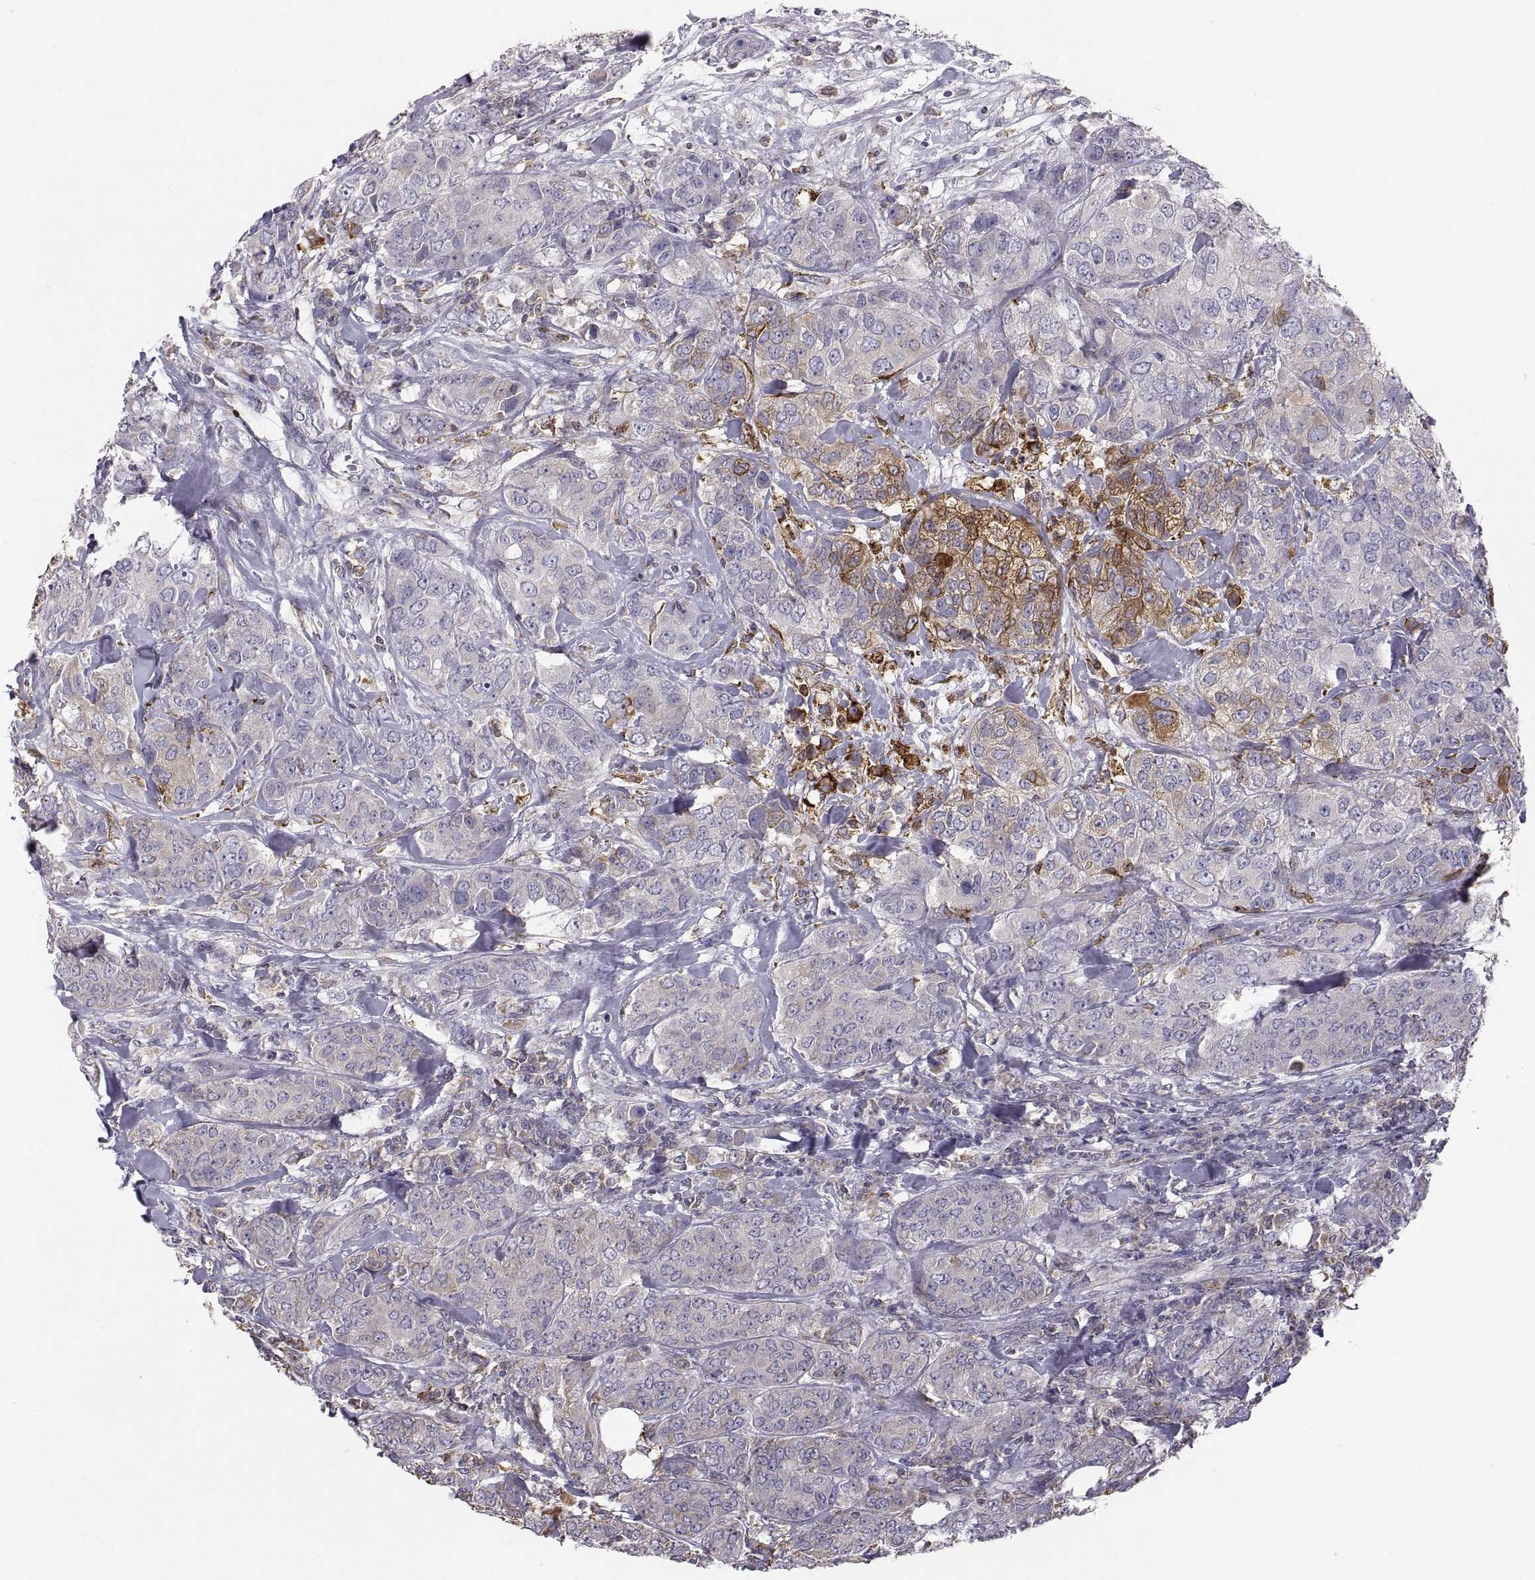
{"staining": {"intensity": "weak", "quantity": "<25%", "location": "cytoplasmic/membranous"}, "tissue": "breast cancer", "cell_type": "Tumor cells", "image_type": "cancer", "snomed": [{"axis": "morphology", "description": "Duct carcinoma"}, {"axis": "topography", "description": "Breast"}], "caption": "This micrograph is of breast cancer (invasive ductal carcinoma) stained with immunohistochemistry to label a protein in brown with the nuclei are counter-stained blue. There is no staining in tumor cells.", "gene": "ERO1A", "patient": {"sex": "female", "age": 43}}